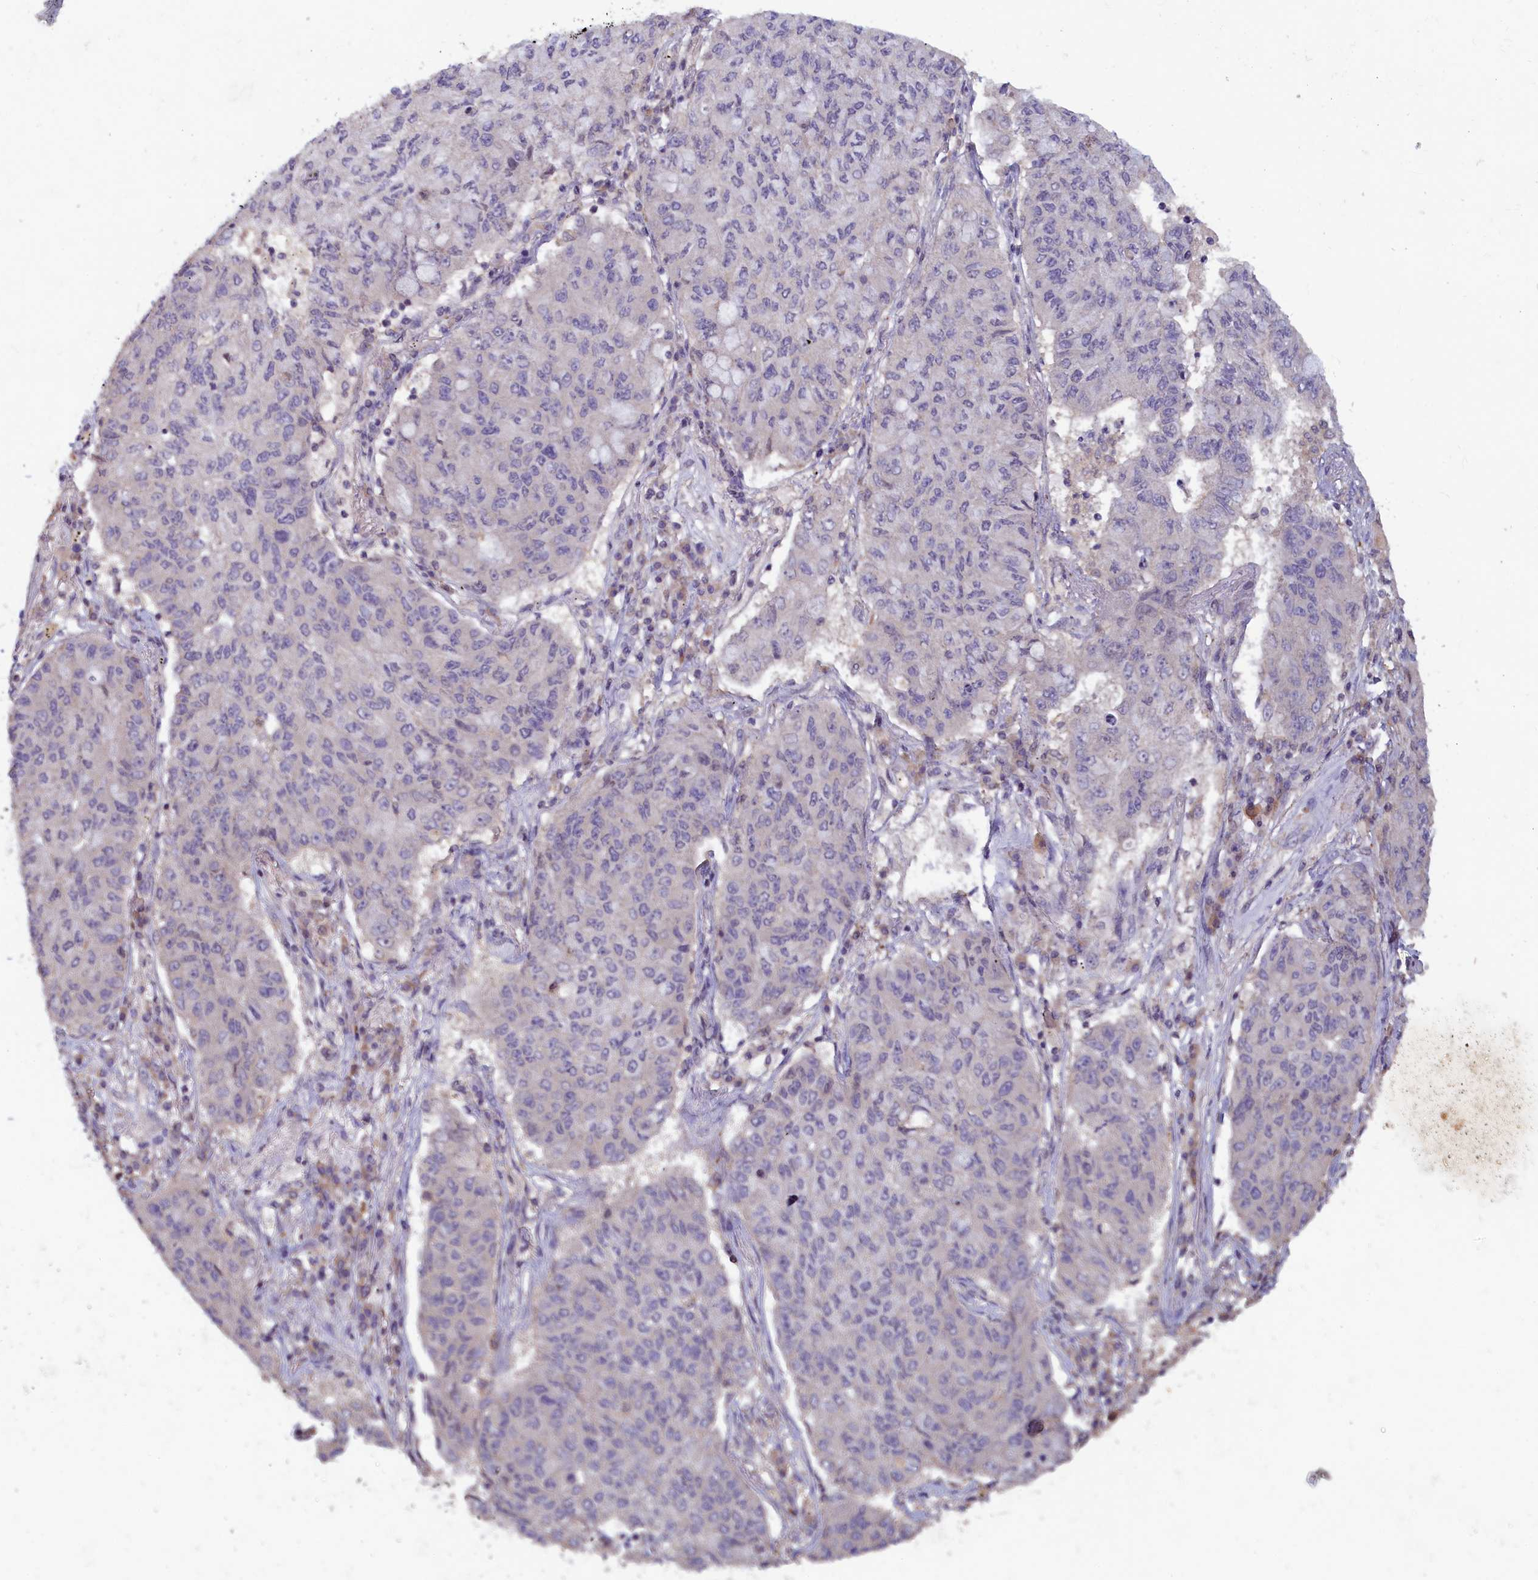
{"staining": {"intensity": "negative", "quantity": "none", "location": "none"}, "tissue": "lung cancer", "cell_type": "Tumor cells", "image_type": "cancer", "snomed": [{"axis": "morphology", "description": "Squamous cell carcinoma, NOS"}, {"axis": "topography", "description": "Lung"}], "caption": "This is an immunohistochemistry (IHC) micrograph of human lung cancer. There is no expression in tumor cells.", "gene": "NUBP1", "patient": {"sex": "male", "age": 74}}